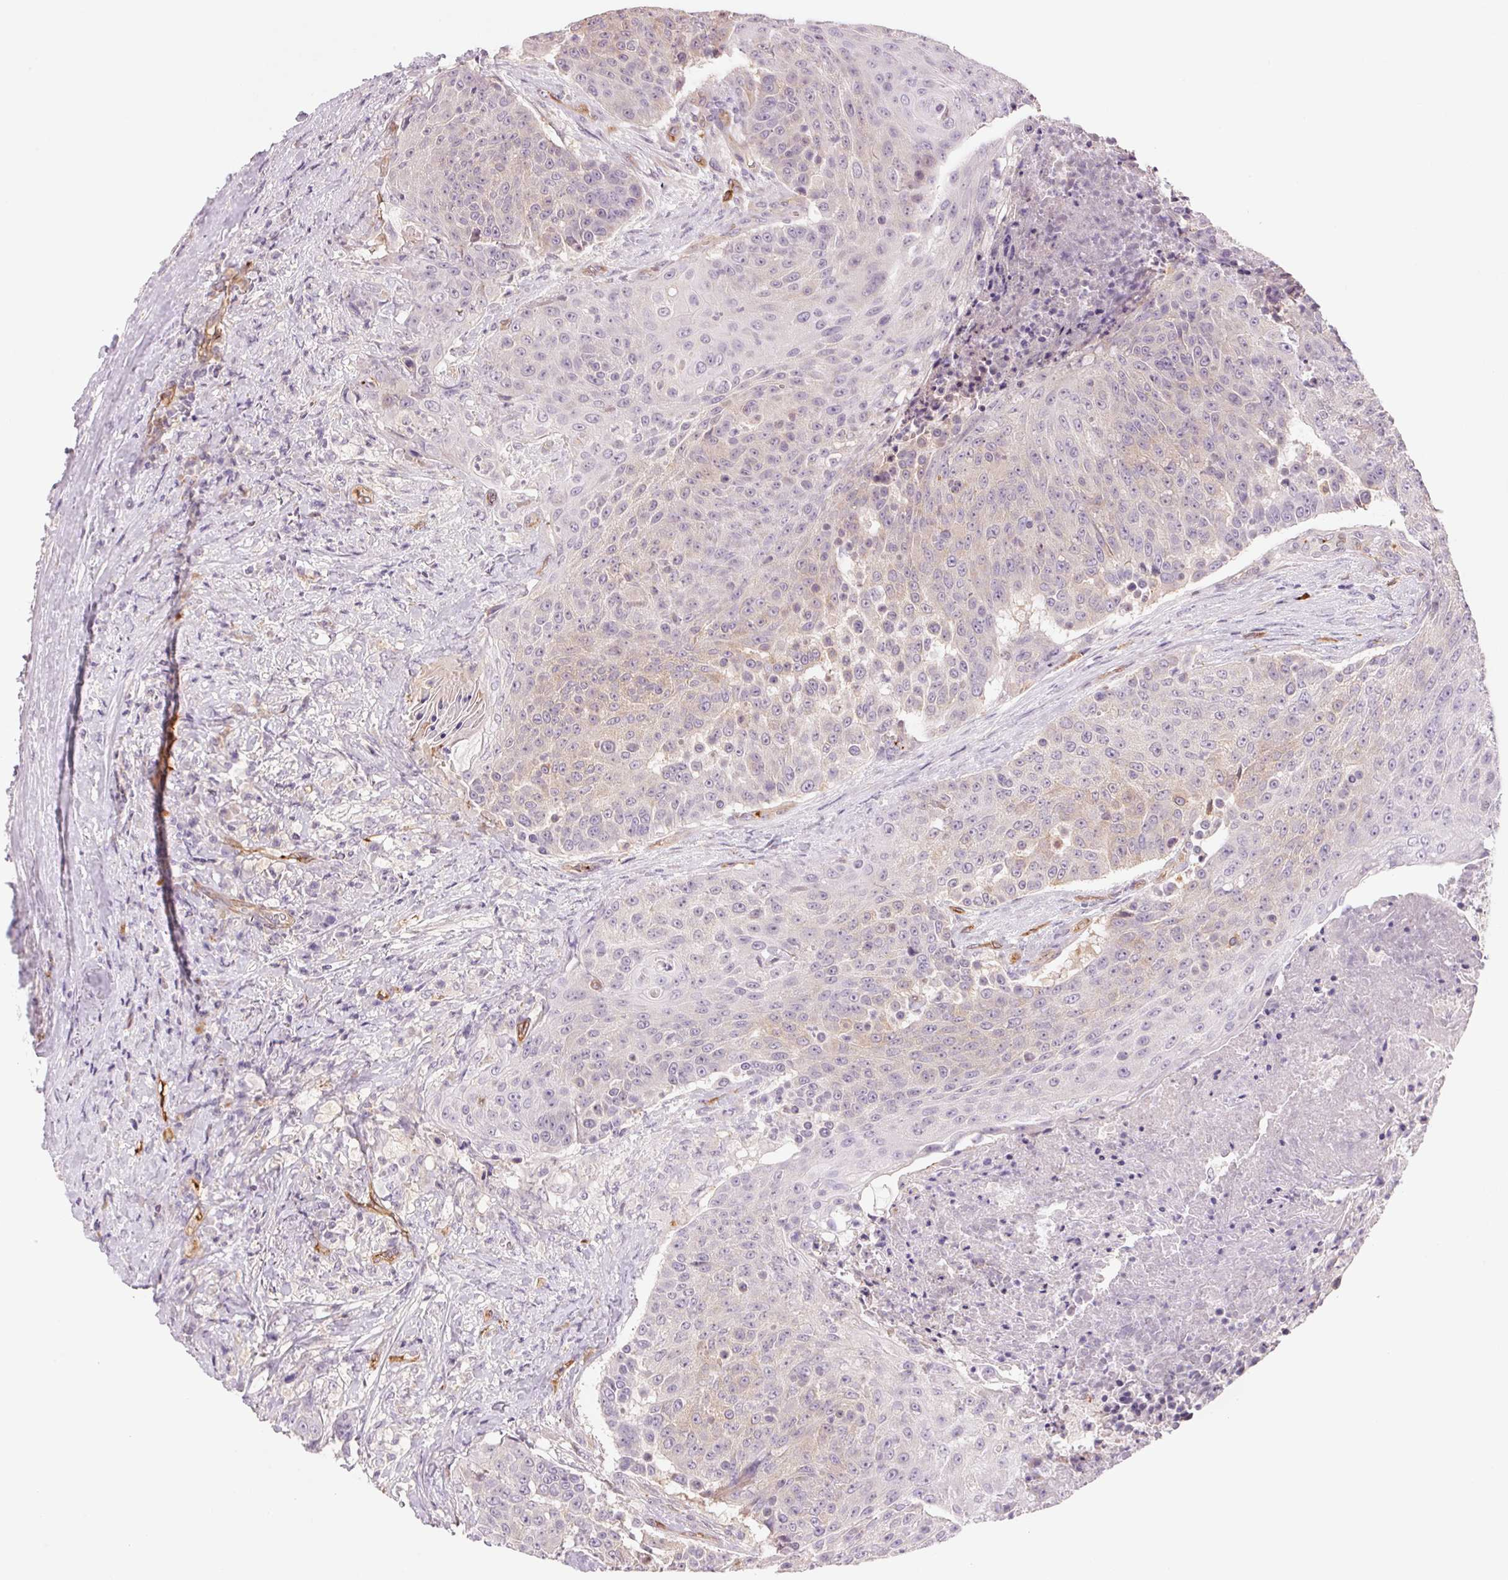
{"staining": {"intensity": "weak", "quantity": "<25%", "location": "cytoplasmic/membranous"}, "tissue": "urothelial cancer", "cell_type": "Tumor cells", "image_type": "cancer", "snomed": [{"axis": "morphology", "description": "Urothelial carcinoma, High grade"}, {"axis": "topography", "description": "Urinary bladder"}], "caption": "An immunohistochemistry photomicrograph of high-grade urothelial carcinoma is shown. There is no staining in tumor cells of high-grade urothelial carcinoma.", "gene": "ANKRD13B", "patient": {"sex": "female", "age": 63}}